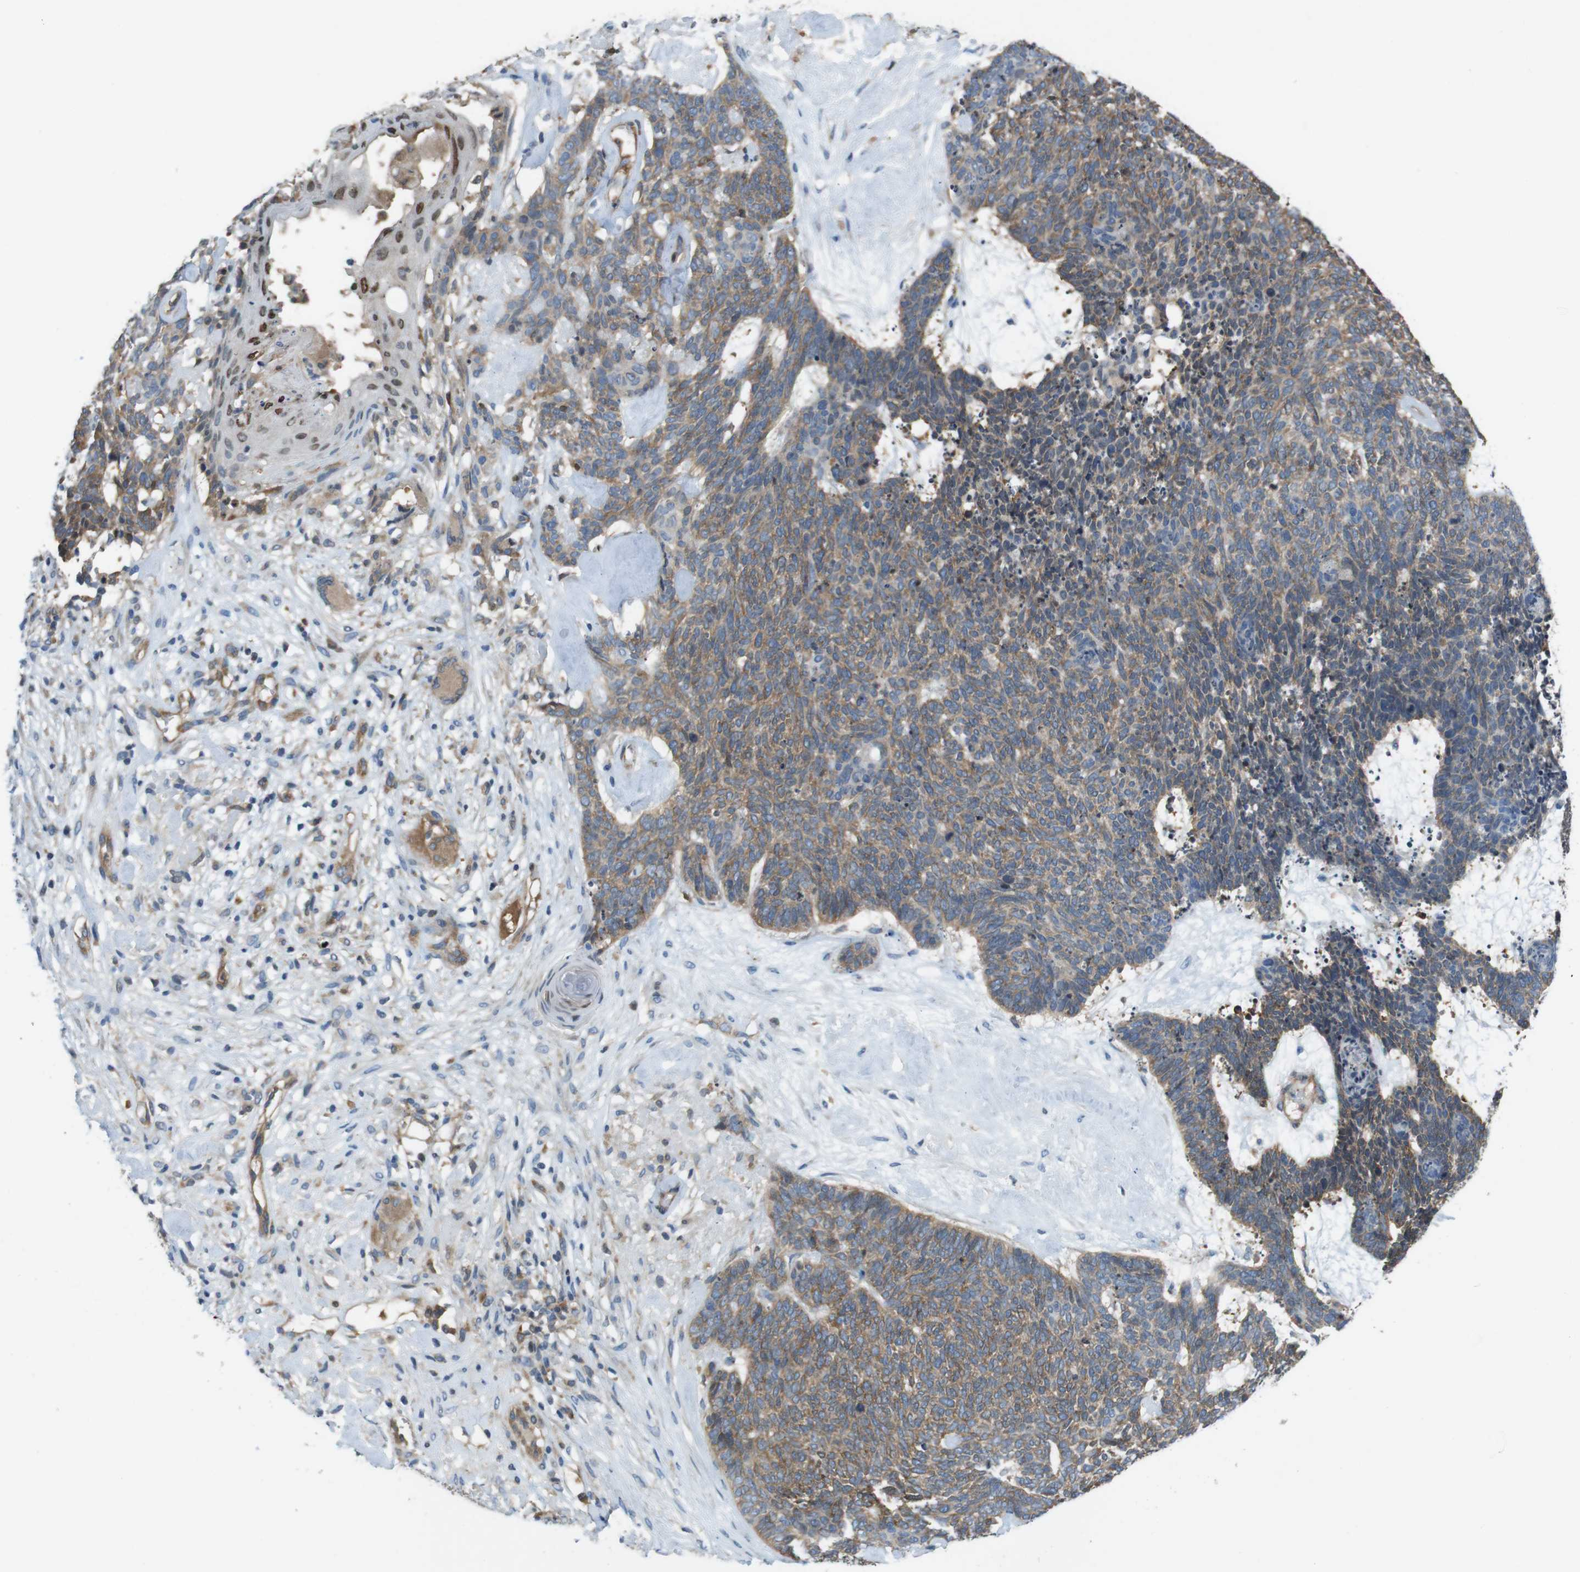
{"staining": {"intensity": "moderate", "quantity": ">75%", "location": "cytoplasmic/membranous"}, "tissue": "skin cancer", "cell_type": "Tumor cells", "image_type": "cancer", "snomed": [{"axis": "morphology", "description": "Basal cell carcinoma"}, {"axis": "topography", "description": "Skin"}], "caption": "Immunohistochemistry (IHC) (DAB (3,3'-diaminobenzidine)) staining of skin basal cell carcinoma exhibits moderate cytoplasmic/membranous protein expression in approximately >75% of tumor cells. (Brightfield microscopy of DAB IHC at high magnification).", "gene": "PCDH10", "patient": {"sex": "female", "age": 84}}